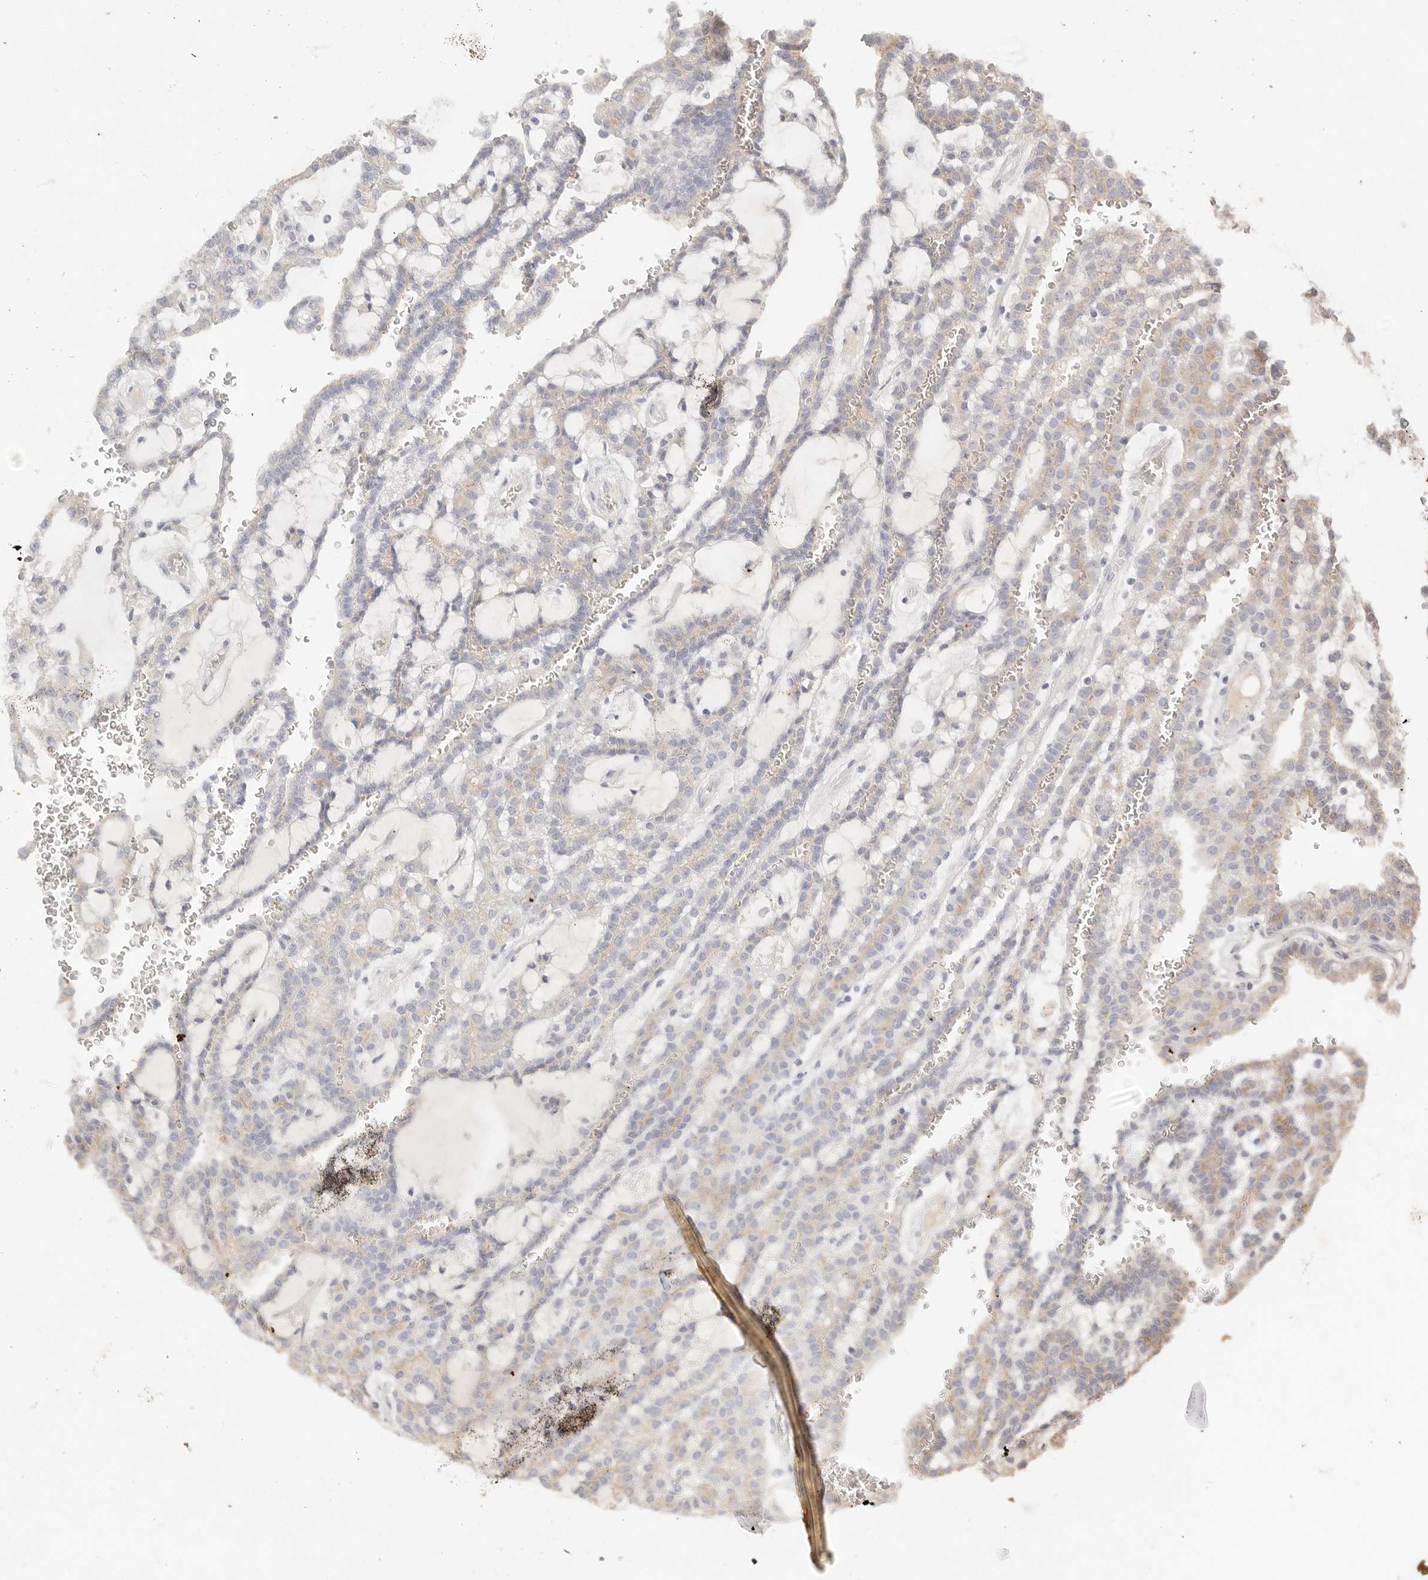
{"staining": {"intensity": "weak", "quantity": "<25%", "location": "cytoplasmic/membranous"}, "tissue": "renal cancer", "cell_type": "Tumor cells", "image_type": "cancer", "snomed": [{"axis": "morphology", "description": "Adenocarcinoma, NOS"}, {"axis": "topography", "description": "Kidney"}], "caption": "DAB (3,3'-diaminobenzidine) immunohistochemical staining of human renal cancer (adenocarcinoma) shows no significant staining in tumor cells.", "gene": "CEP120", "patient": {"sex": "male", "age": 63}}